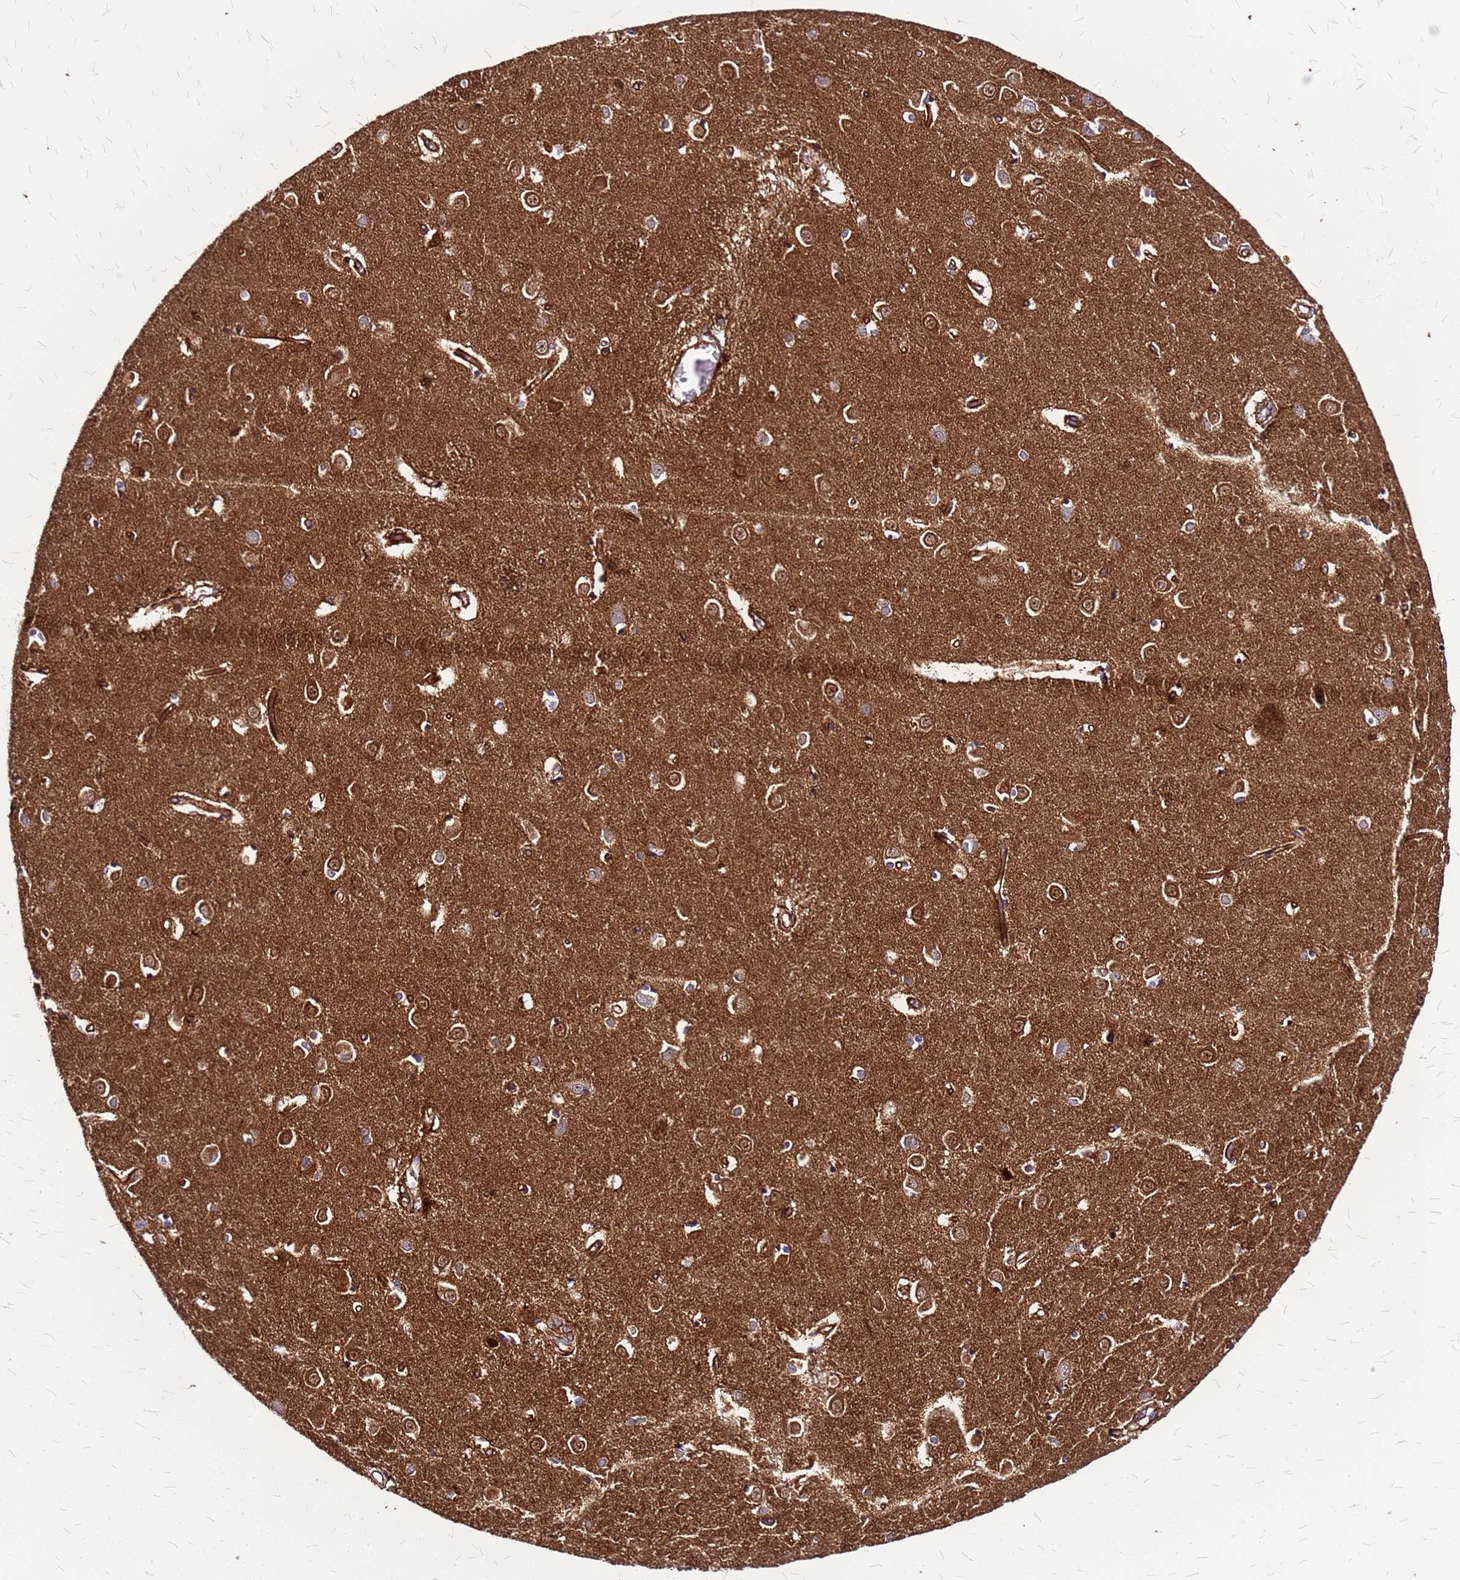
{"staining": {"intensity": "weak", "quantity": "25%-75%", "location": "cytoplasmic/membranous"}, "tissue": "caudate", "cell_type": "Glial cells", "image_type": "normal", "snomed": [{"axis": "morphology", "description": "Normal tissue, NOS"}, {"axis": "topography", "description": "Lateral ventricle wall"}], "caption": "About 25%-75% of glial cells in normal caudate reveal weak cytoplasmic/membranous protein staining as visualized by brown immunohistochemical staining.", "gene": "TOPAZ1", "patient": {"sex": "male", "age": 37}}